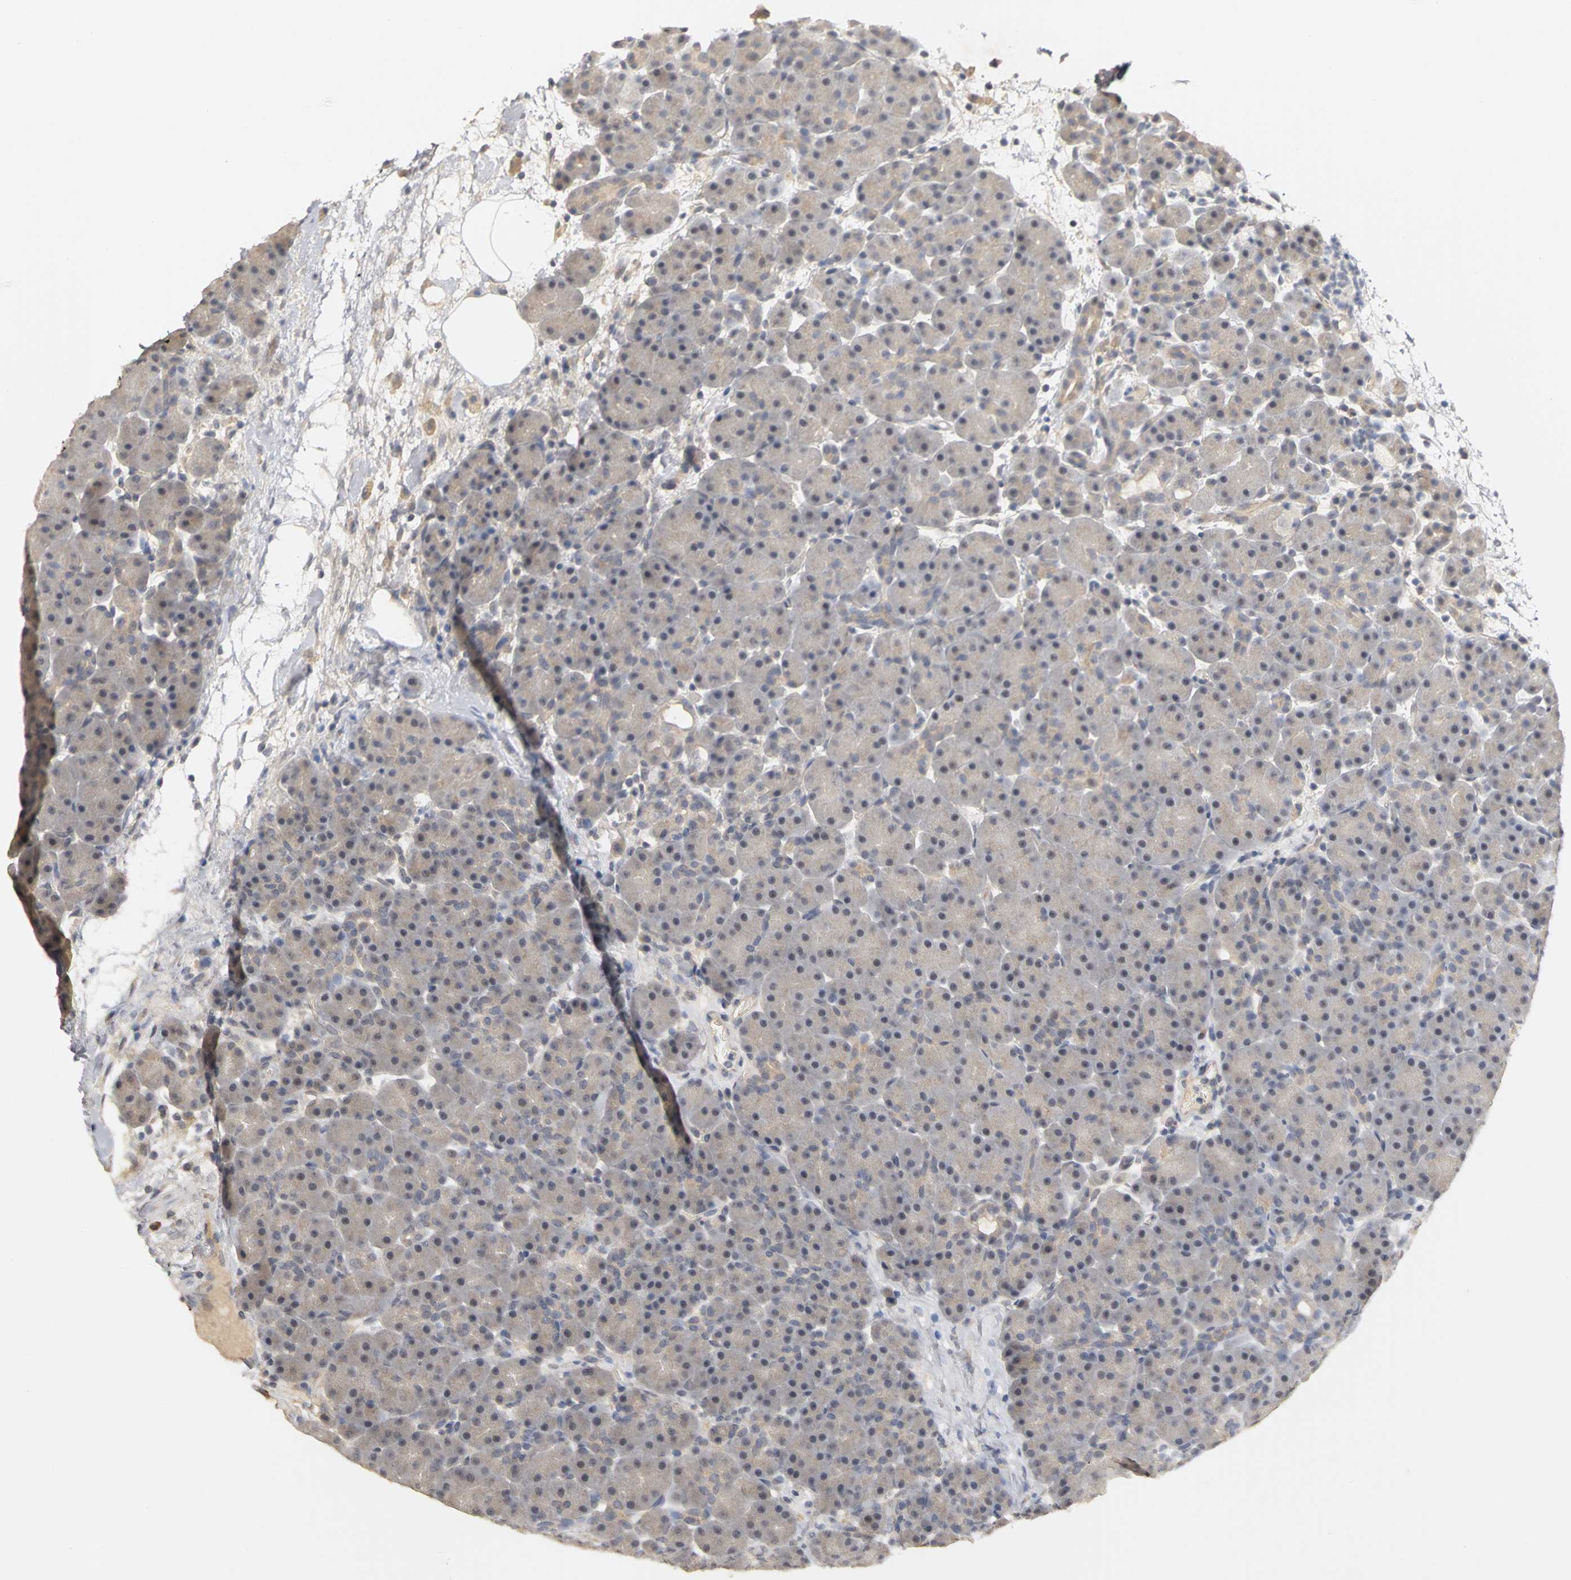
{"staining": {"intensity": "negative", "quantity": "none", "location": "none"}, "tissue": "pancreas", "cell_type": "Exocrine glandular cells", "image_type": "normal", "snomed": [{"axis": "morphology", "description": "Normal tissue, NOS"}, {"axis": "topography", "description": "Pancreas"}], "caption": "Pancreas stained for a protein using IHC displays no expression exocrine glandular cells.", "gene": "PGR", "patient": {"sex": "male", "age": 66}}